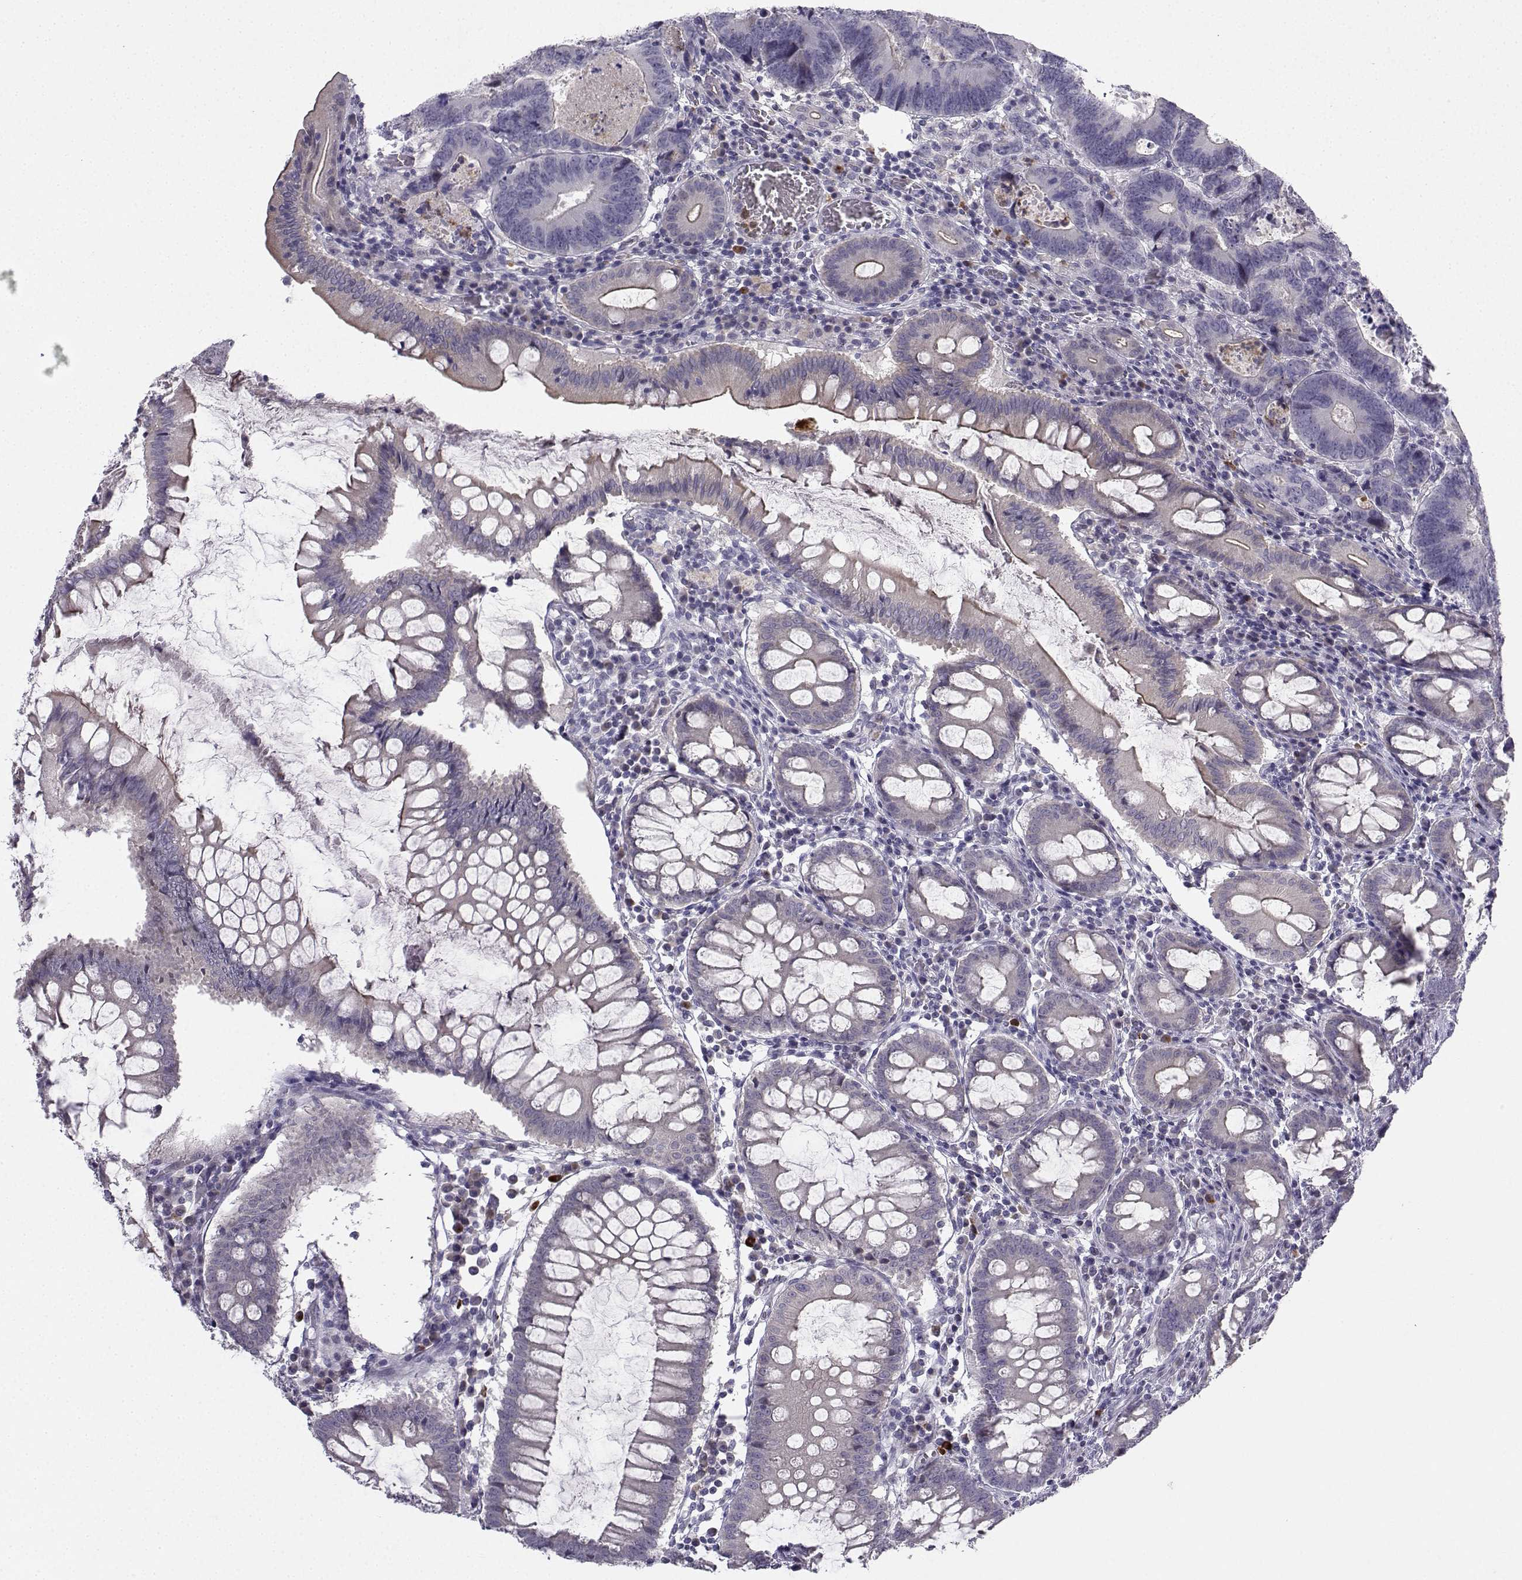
{"staining": {"intensity": "negative", "quantity": "none", "location": "none"}, "tissue": "colorectal cancer", "cell_type": "Tumor cells", "image_type": "cancer", "snomed": [{"axis": "morphology", "description": "Adenocarcinoma, NOS"}, {"axis": "topography", "description": "Colon"}], "caption": "Immunohistochemistry micrograph of neoplastic tissue: human adenocarcinoma (colorectal) stained with DAB shows no significant protein staining in tumor cells. (DAB (3,3'-diaminobenzidine) immunohistochemistry (IHC), high magnification).", "gene": "CALY", "patient": {"sex": "female", "age": 82}}